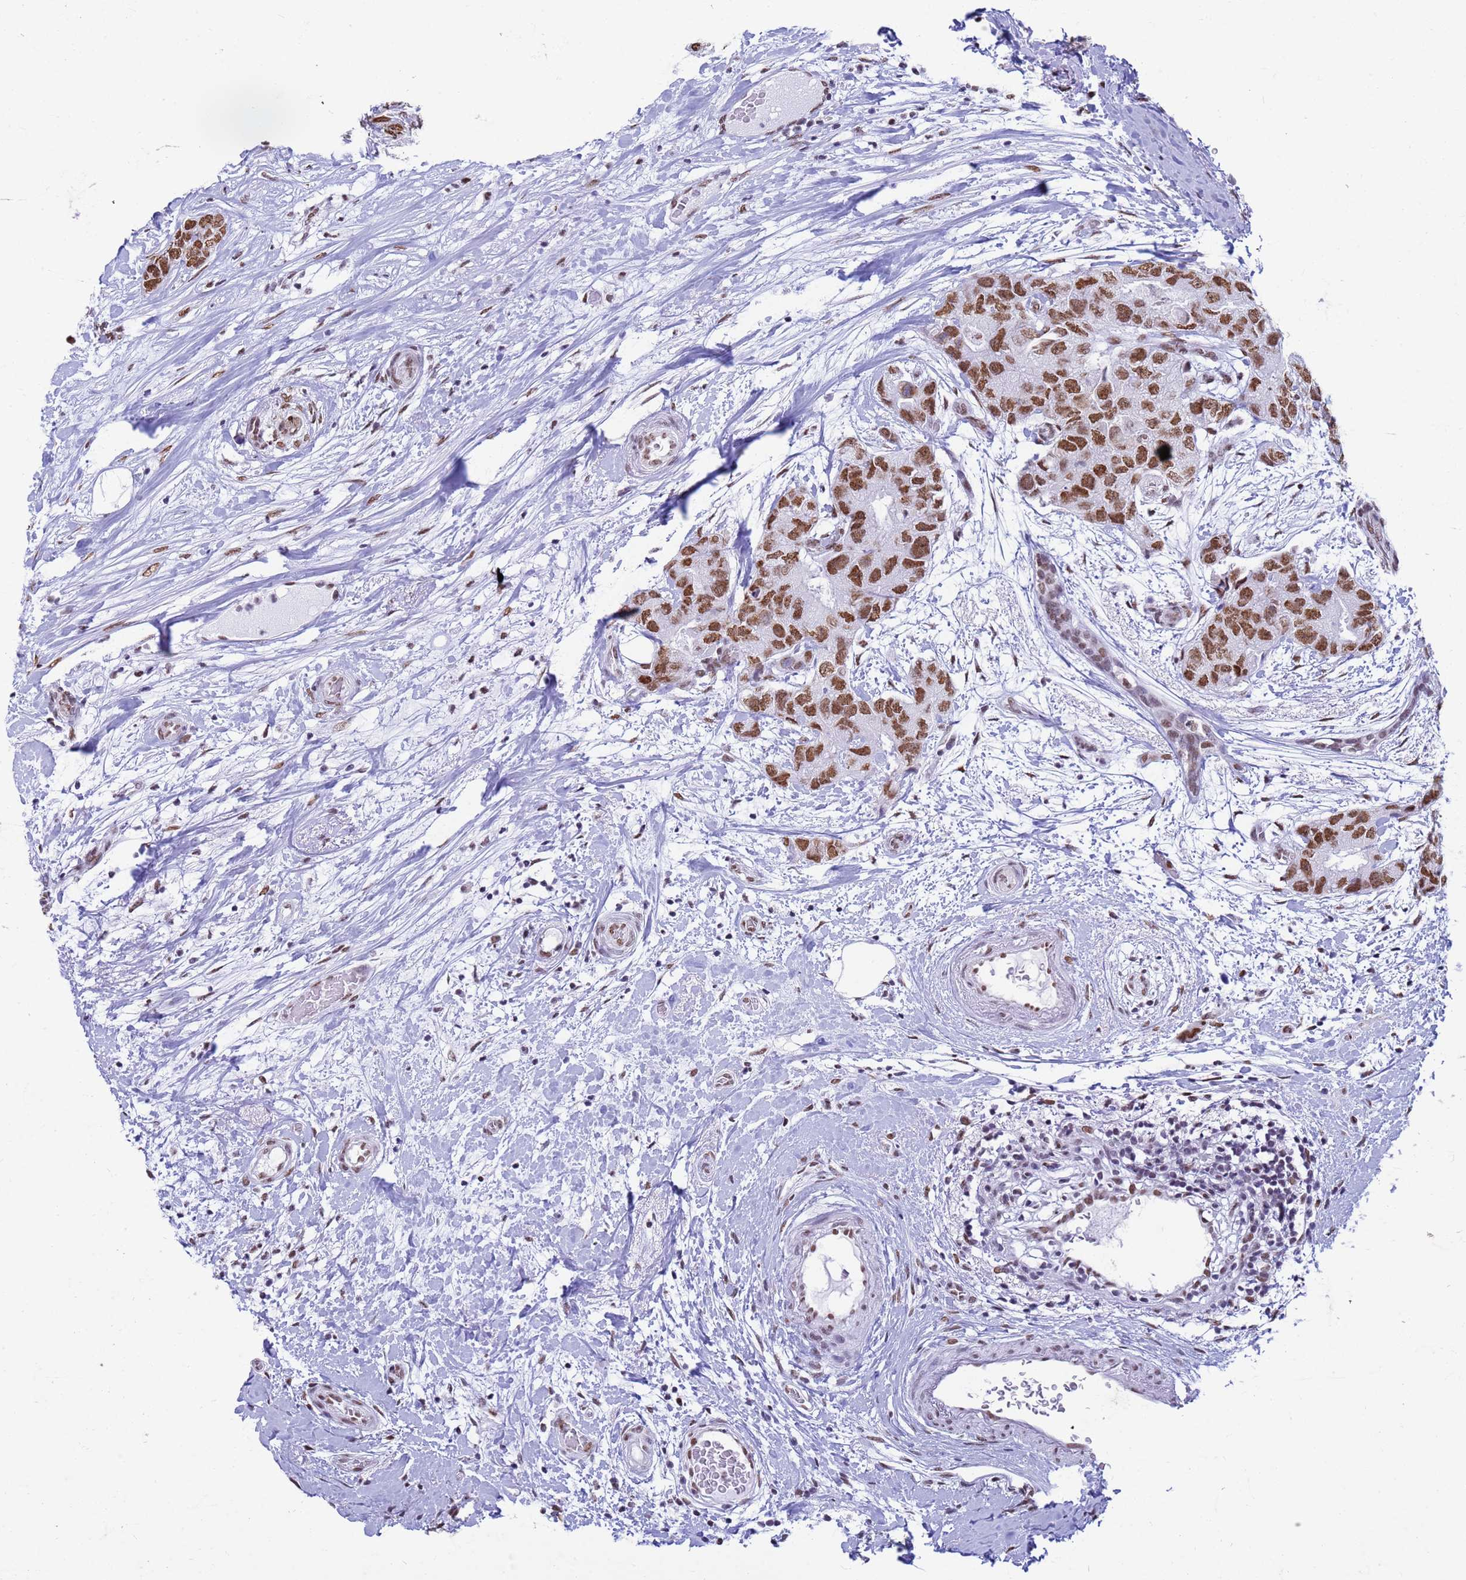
{"staining": {"intensity": "strong", "quantity": ">75%", "location": "nuclear"}, "tissue": "breast cancer", "cell_type": "Tumor cells", "image_type": "cancer", "snomed": [{"axis": "morphology", "description": "Duct carcinoma"}, {"axis": "topography", "description": "Breast"}], "caption": "Breast infiltrating ductal carcinoma stained for a protein displays strong nuclear positivity in tumor cells.", "gene": "FAM170B", "patient": {"sex": "female", "age": 62}}